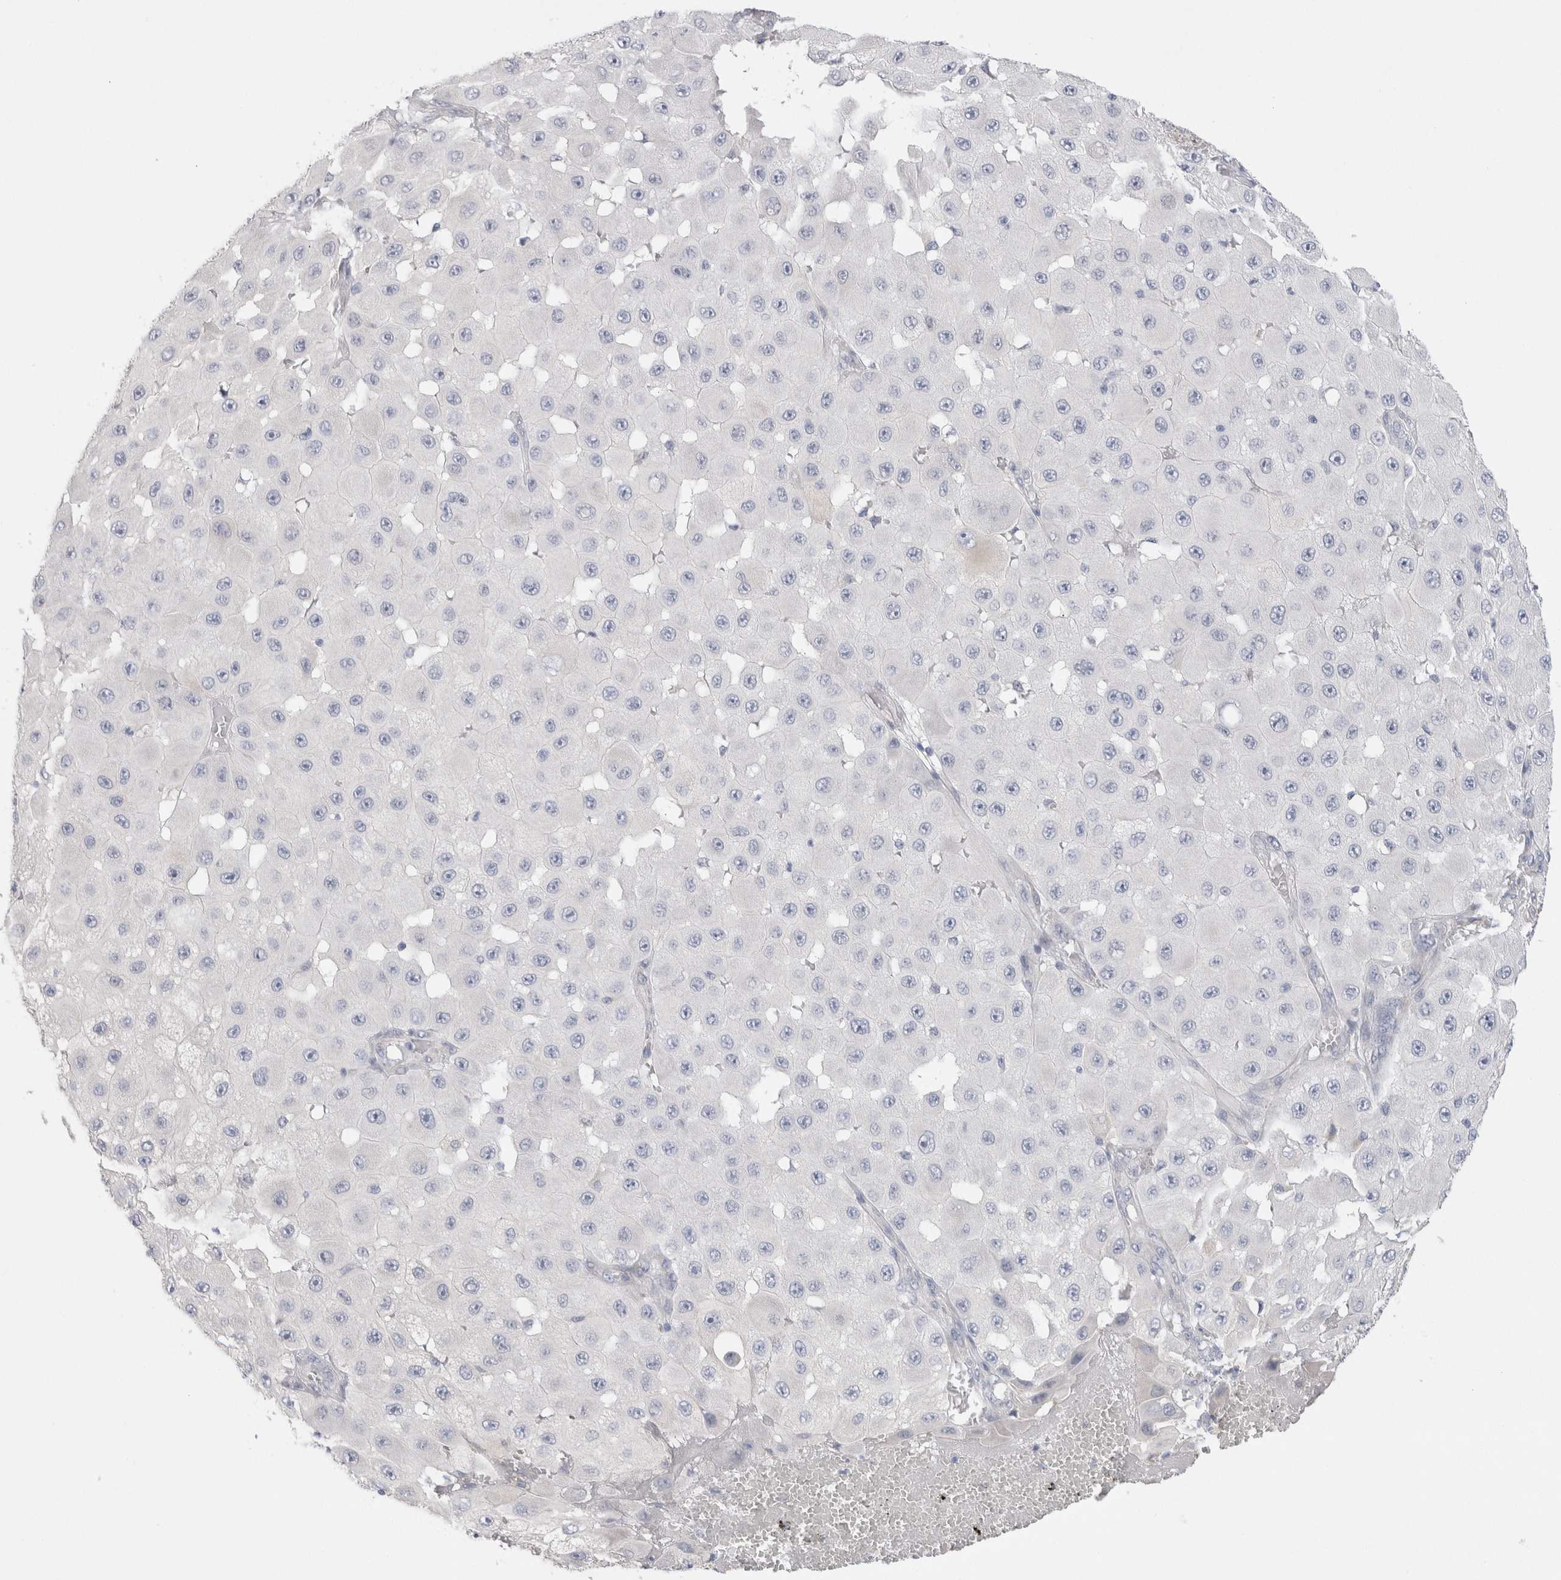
{"staining": {"intensity": "negative", "quantity": "none", "location": "none"}, "tissue": "melanoma", "cell_type": "Tumor cells", "image_type": "cancer", "snomed": [{"axis": "morphology", "description": "Malignant melanoma, NOS"}, {"axis": "topography", "description": "Skin"}], "caption": "This is a photomicrograph of immunohistochemistry staining of malignant melanoma, which shows no positivity in tumor cells.", "gene": "WIPF2", "patient": {"sex": "female", "age": 81}}